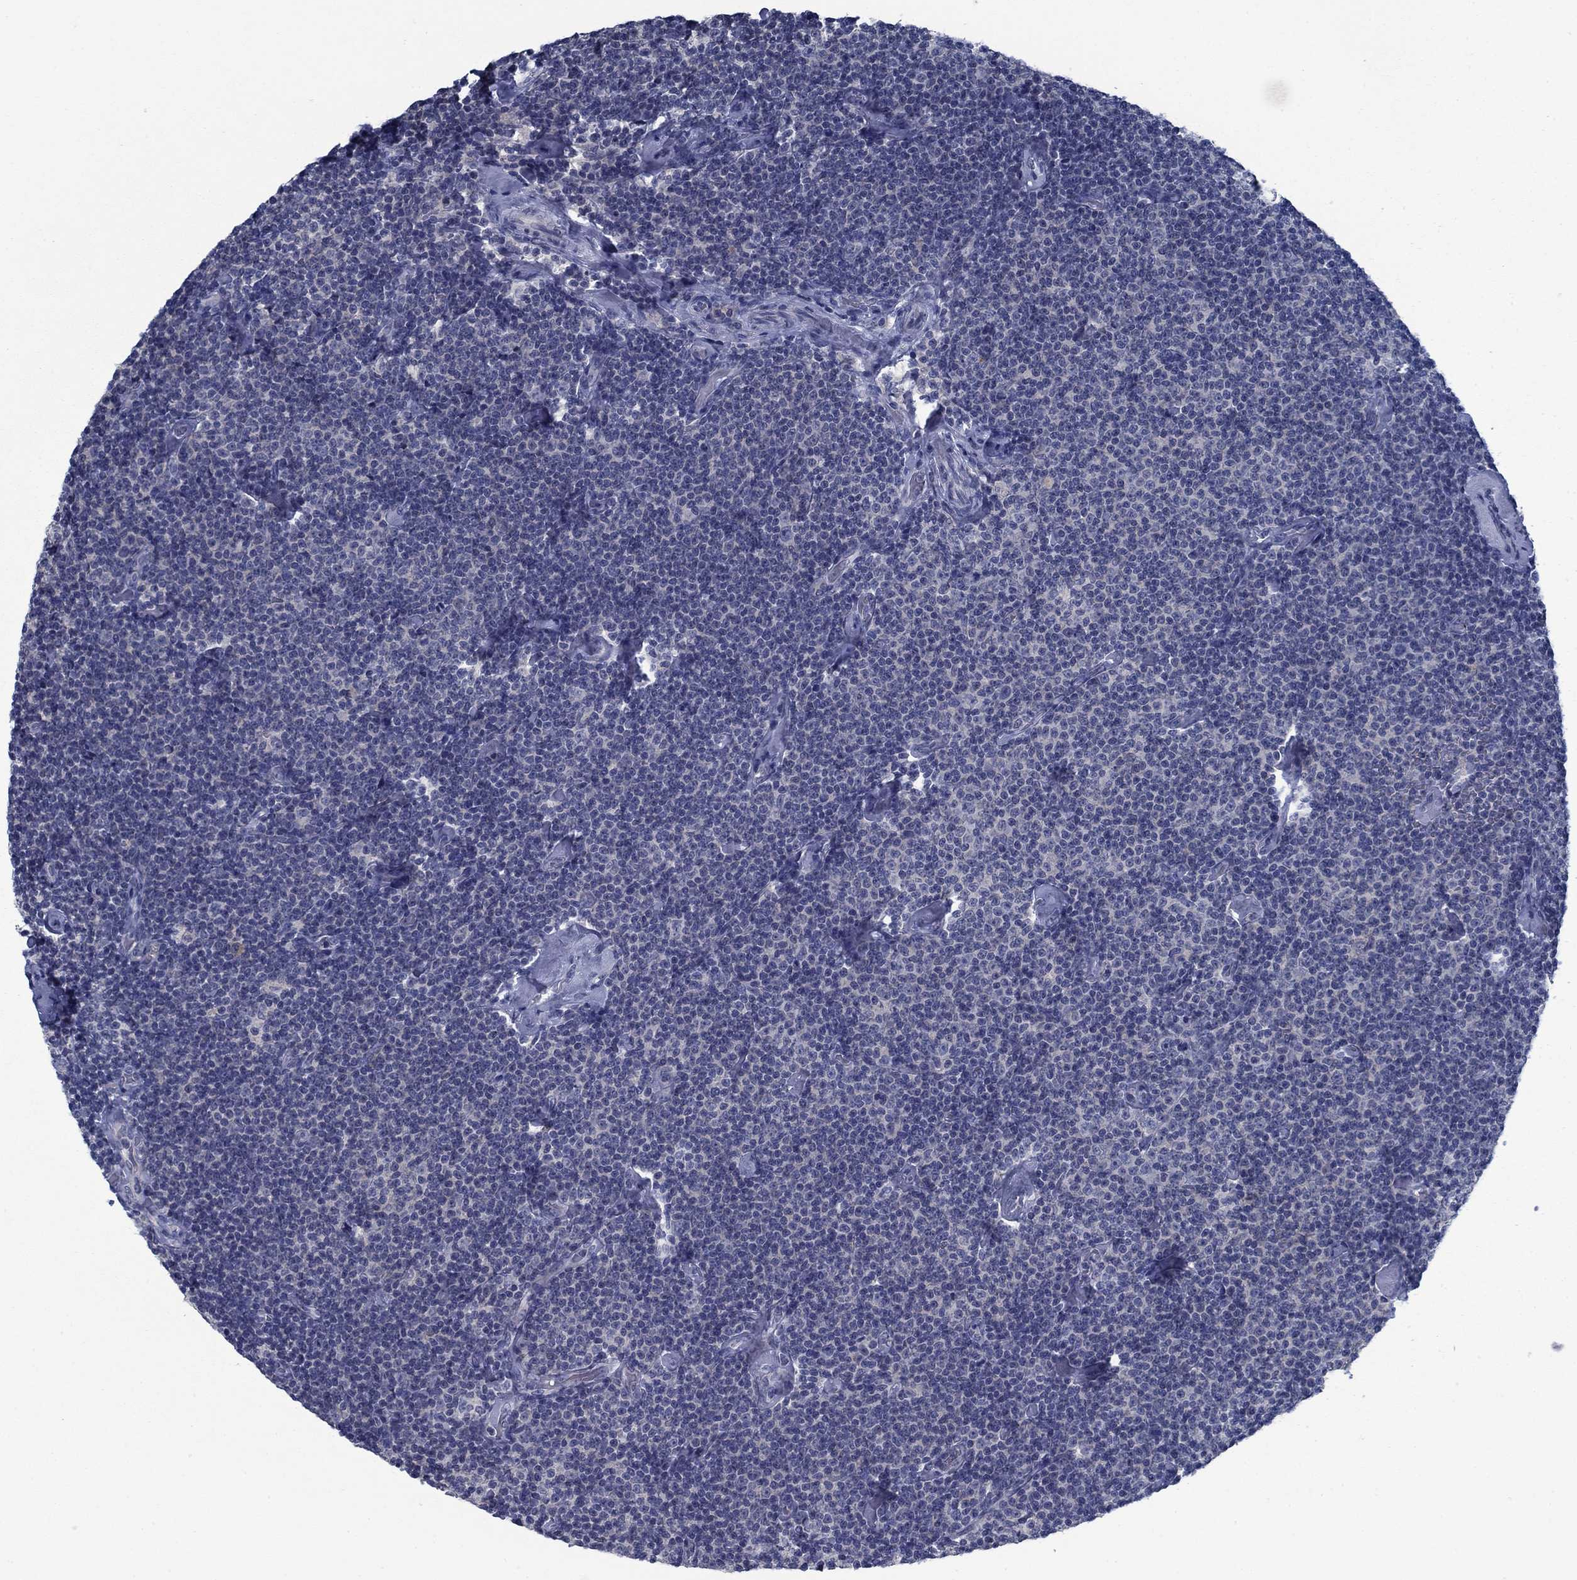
{"staining": {"intensity": "negative", "quantity": "none", "location": "none"}, "tissue": "lymphoma", "cell_type": "Tumor cells", "image_type": "cancer", "snomed": [{"axis": "morphology", "description": "Malignant lymphoma, non-Hodgkin's type, Low grade"}, {"axis": "topography", "description": "Lymph node"}], "caption": "This is a histopathology image of IHC staining of malignant lymphoma, non-Hodgkin's type (low-grade), which shows no positivity in tumor cells.", "gene": "PNMA8A", "patient": {"sex": "male", "age": 81}}